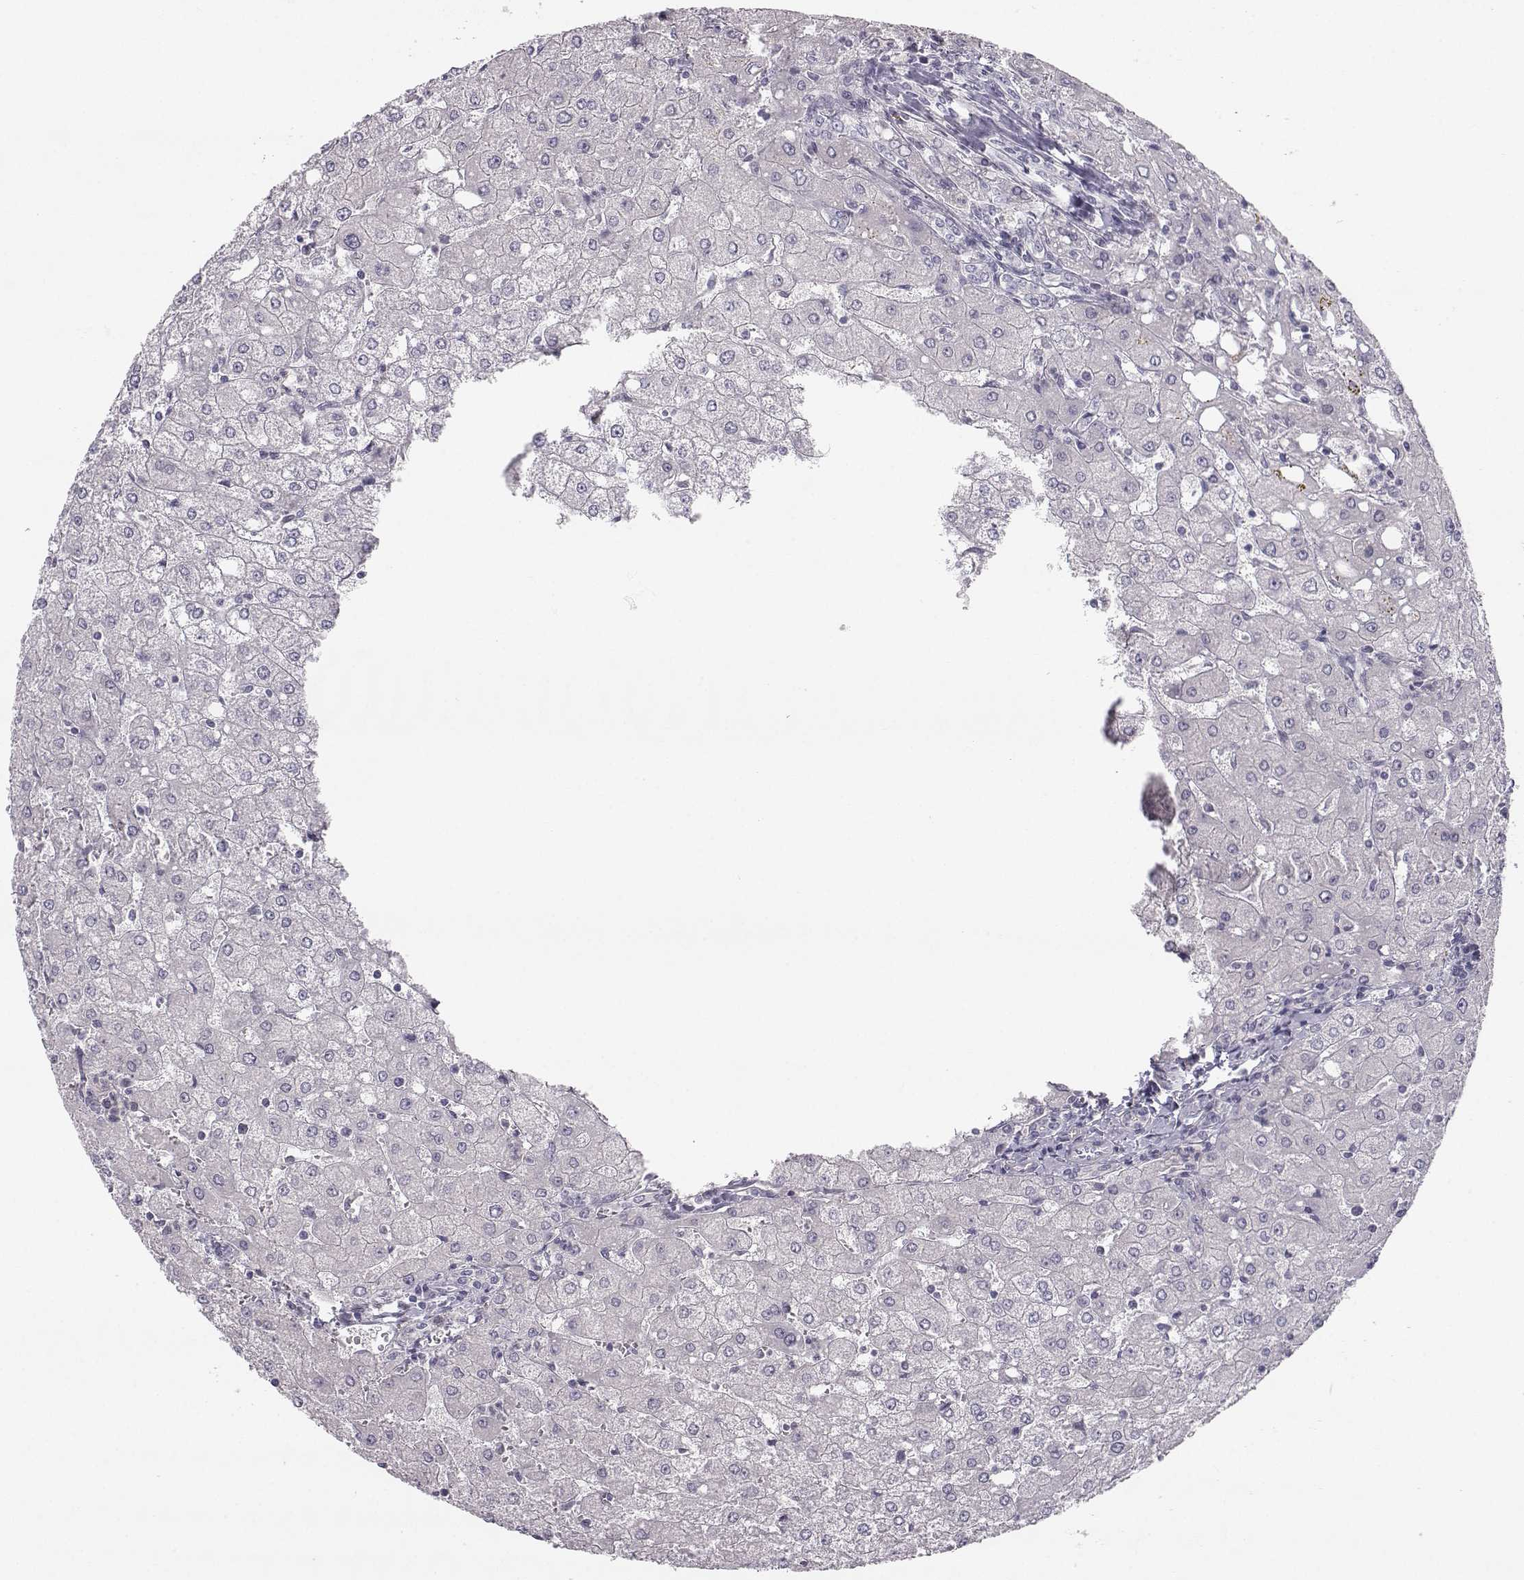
{"staining": {"intensity": "negative", "quantity": "none", "location": "none"}, "tissue": "liver", "cell_type": "Cholangiocytes", "image_type": "normal", "snomed": [{"axis": "morphology", "description": "Normal tissue, NOS"}, {"axis": "topography", "description": "Liver"}], "caption": "The micrograph reveals no significant staining in cholangiocytes of liver. The staining is performed using DAB (3,3'-diaminobenzidine) brown chromogen with nuclei counter-stained in using hematoxylin.", "gene": "ZNF185", "patient": {"sex": "female", "age": 53}}